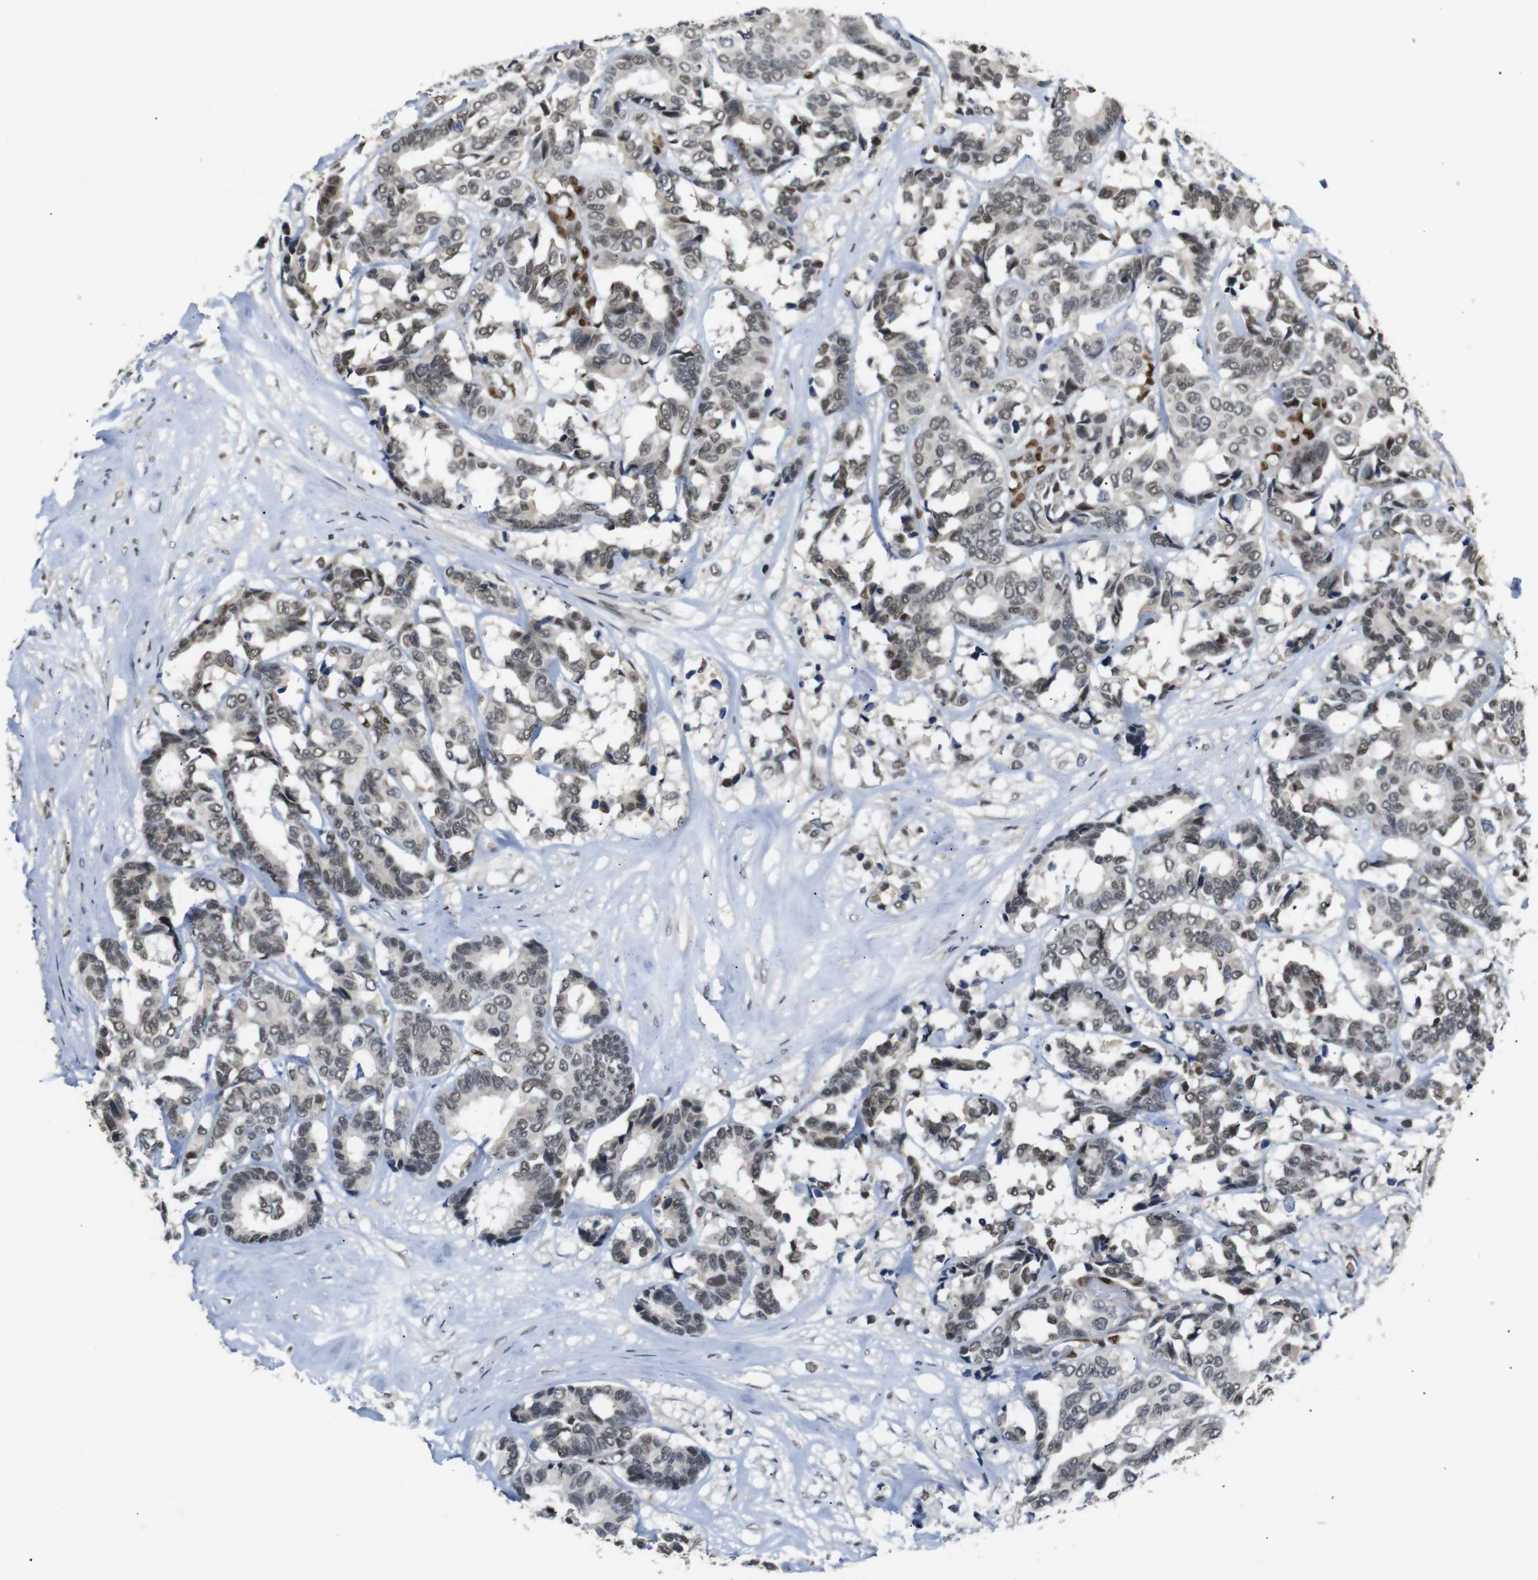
{"staining": {"intensity": "moderate", "quantity": ">75%", "location": "nuclear"}, "tissue": "breast cancer", "cell_type": "Tumor cells", "image_type": "cancer", "snomed": [{"axis": "morphology", "description": "Duct carcinoma"}, {"axis": "topography", "description": "Breast"}], "caption": "Immunohistochemistry (IHC) photomicrograph of neoplastic tissue: breast cancer stained using immunohistochemistry (IHC) exhibits medium levels of moderate protein expression localized specifically in the nuclear of tumor cells, appearing as a nuclear brown color.", "gene": "TBX2", "patient": {"sex": "female", "age": 87}}